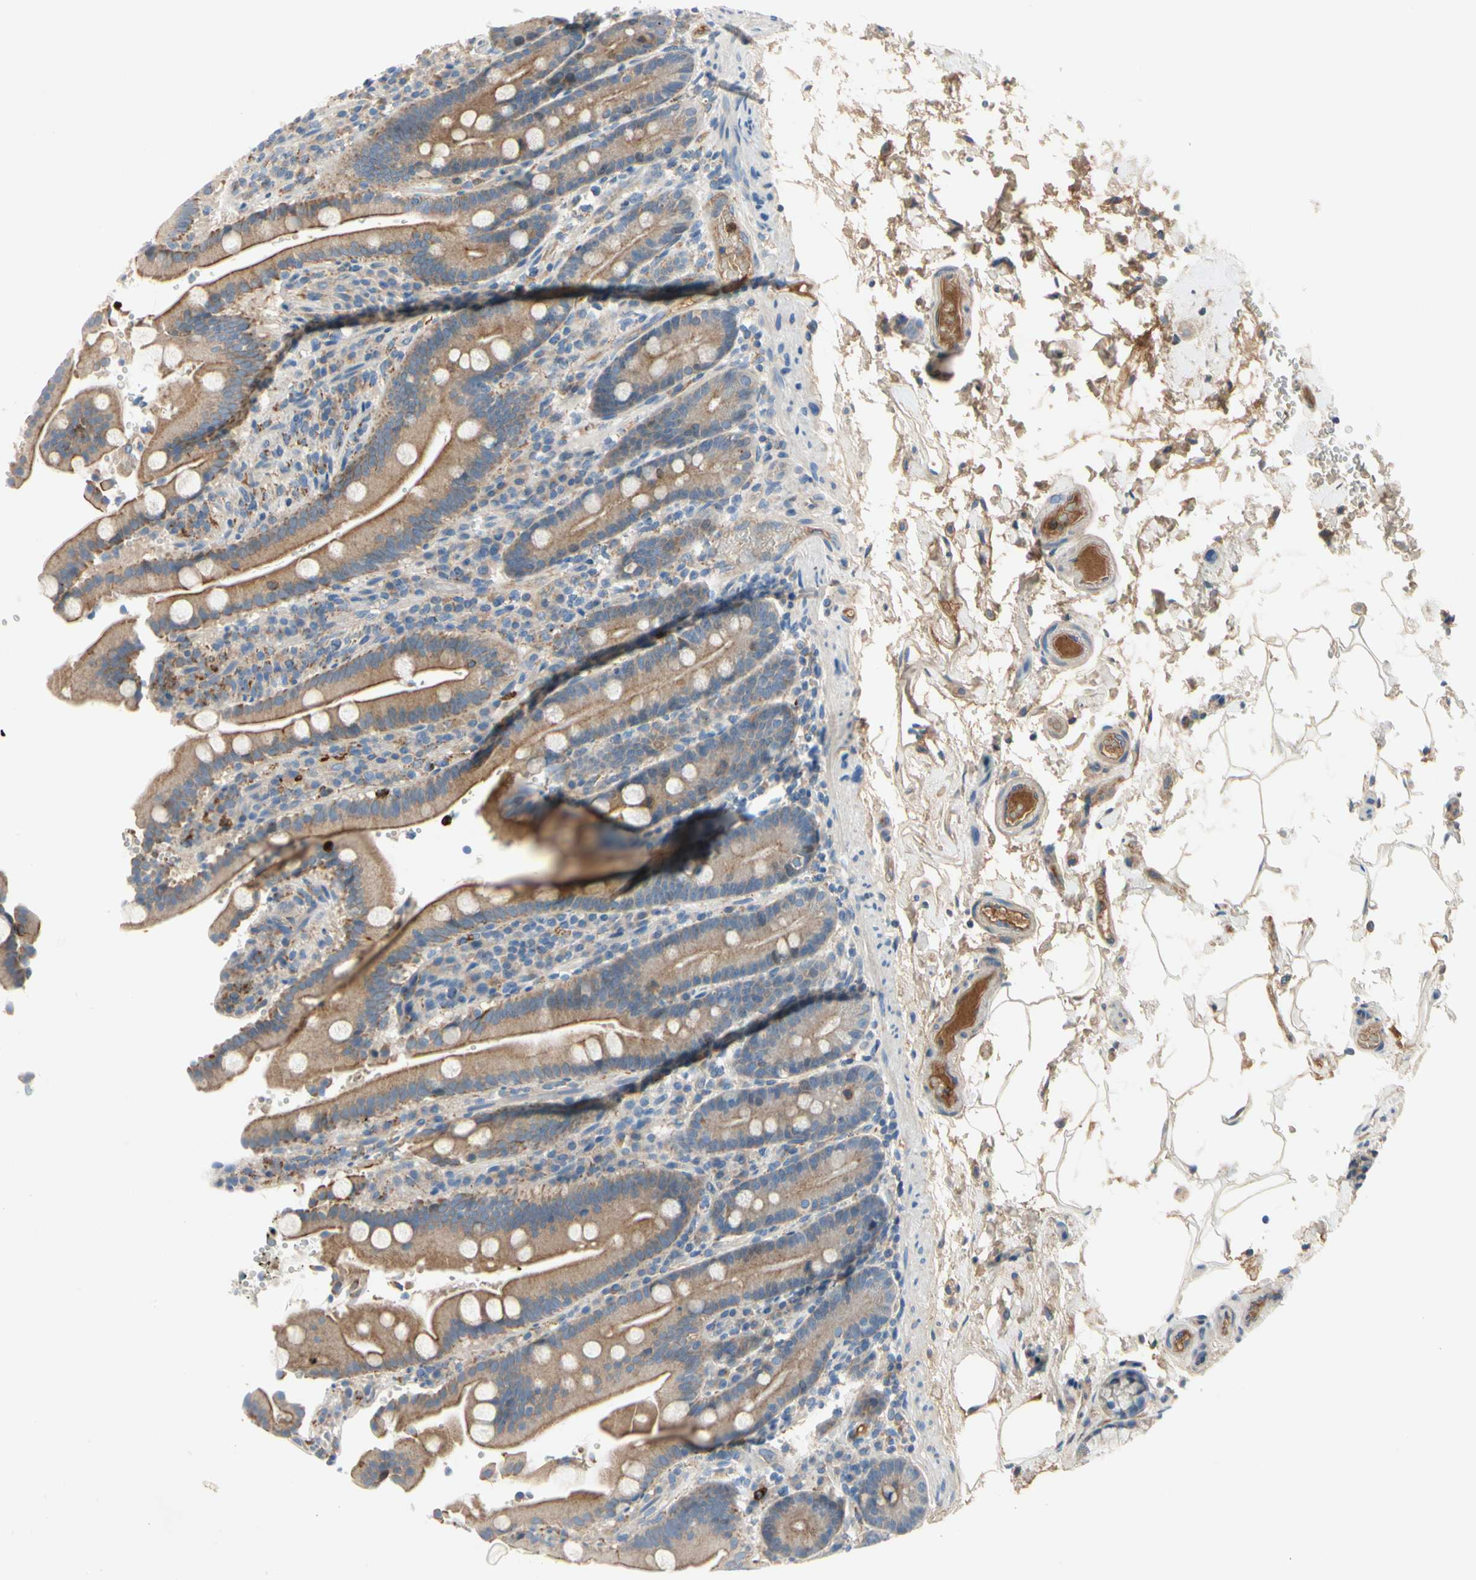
{"staining": {"intensity": "moderate", "quantity": ">75%", "location": "cytoplasmic/membranous"}, "tissue": "duodenum", "cell_type": "Glandular cells", "image_type": "normal", "snomed": [{"axis": "morphology", "description": "Normal tissue, NOS"}, {"axis": "topography", "description": "Small intestine, NOS"}], "caption": "This is an image of immunohistochemistry staining of normal duodenum, which shows moderate positivity in the cytoplasmic/membranous of glandular cells.", "gene": "HJURP", "patient": {"sex": "female", "age": 71}}